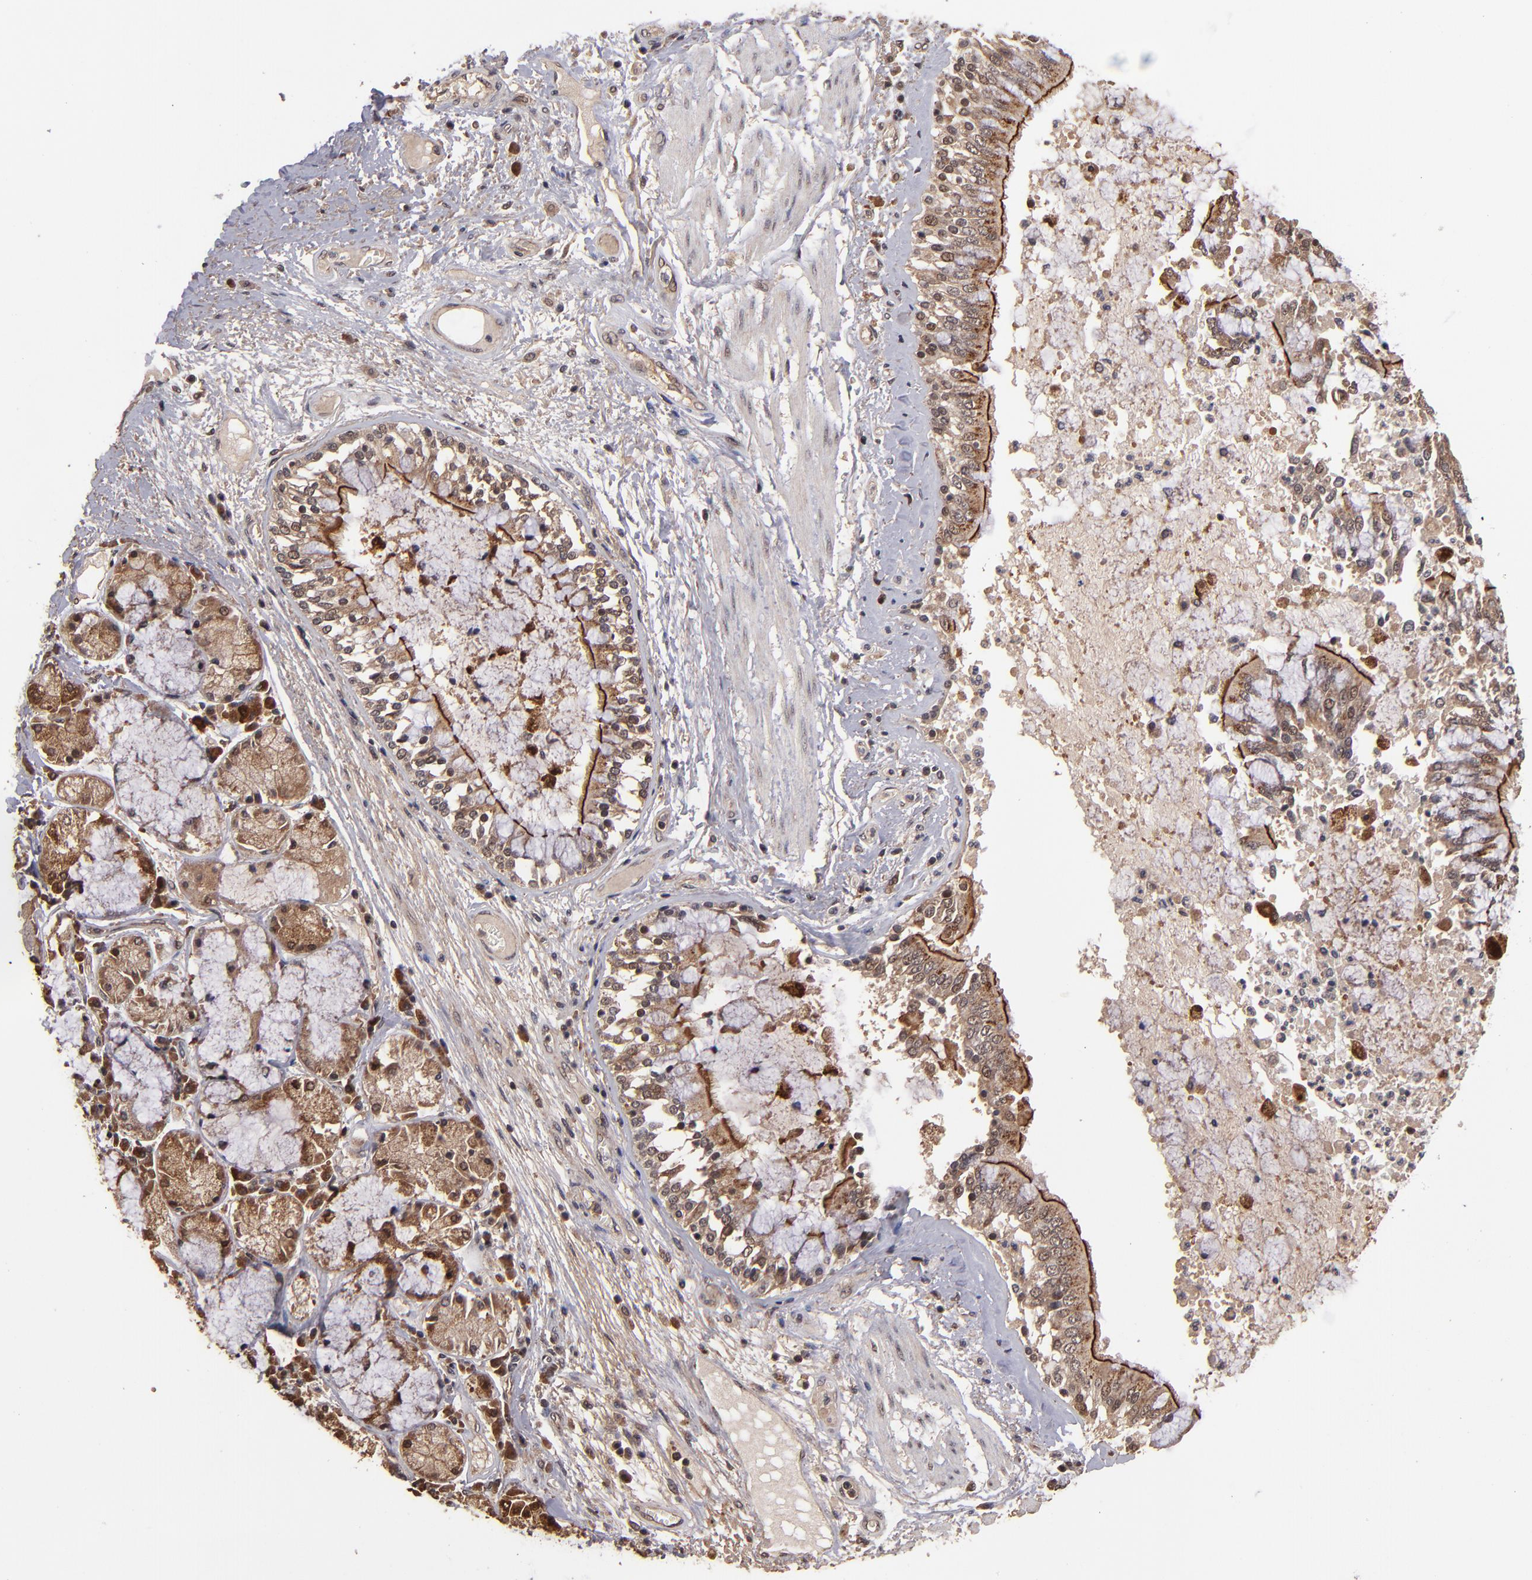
{"staining": {"intensity": "strong", "quantity": ">75%", "location": "cytoplasmic/membranous"}, "tissue": "bronchus", "cell_type": "Respiratory epithelial cells", "image_type": "normal", "snomed": [{"axis": "morphology", "description": "Normal tissue, NOS"}, {"axis": "topography", "description": "Cartilage tissue"}, {"axis": "topography", "description": "Bronchus"}, {"axis": "topography", "description": "Lung"}], "caption": "Protein staining of unremarkable bronchus exhibits strong cytoplasmic/membranous positivity in approximately >75% of respiratory epithelial cells.", "gene": "NFE2L2", "patient": {"sex": "female", "age": 49}}